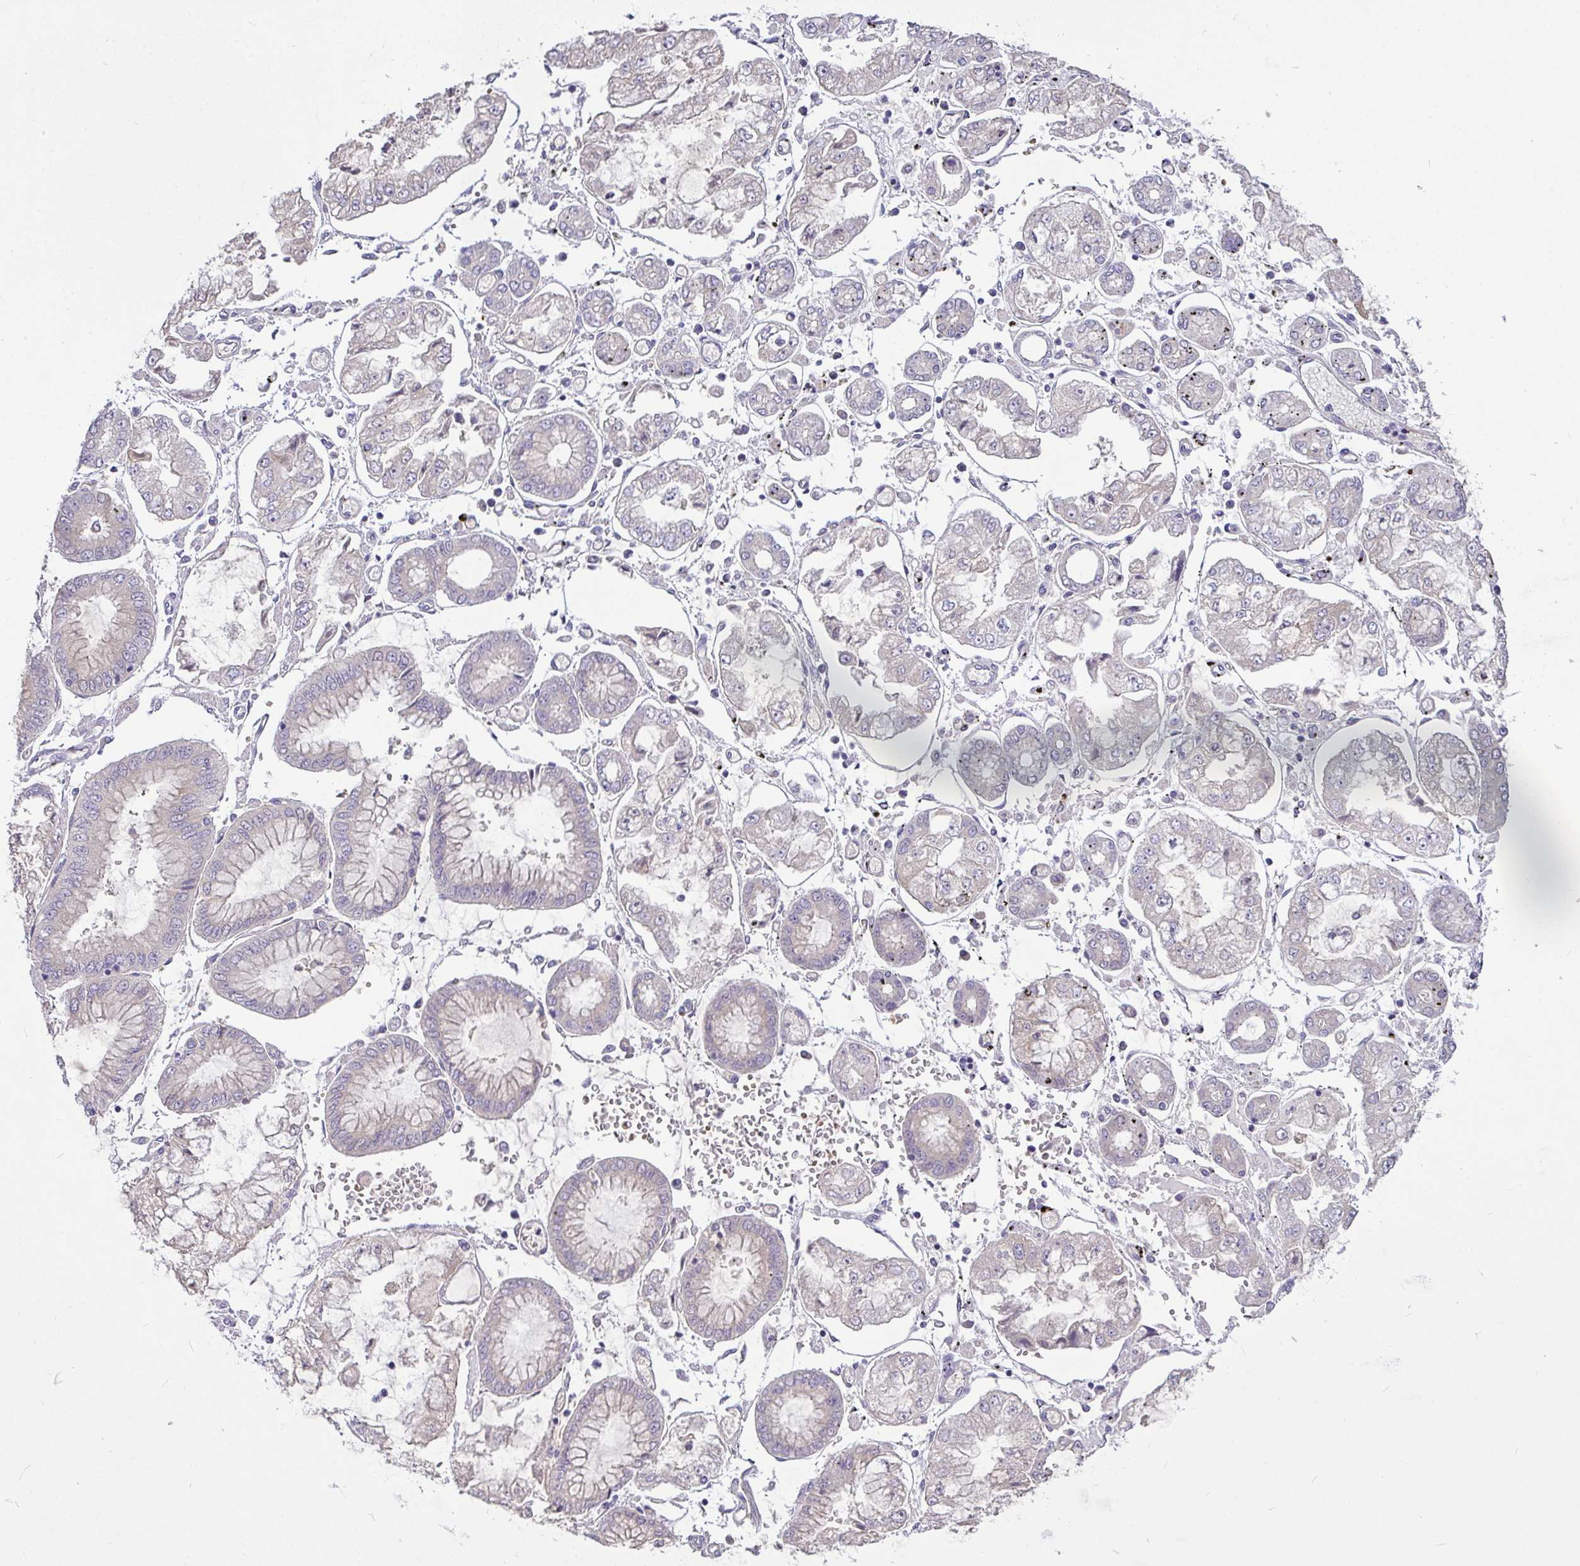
{"staining": {"intensity": "negative", "quantity": "none", "location": "none"}, "tissue": "stomach cancer", "cell_type": "Tumor cells", "image_type": "cancer", "snomed": [{"axis": "morphology", "description": "Adenocarcinoma, NOS"}, {"axis": "topography", "description": "Stomach"}], "caption": "Immunohistochemistry of human stomach cancer shows no expression in tumor cells.", "gene": "MOCS1", "patient": {"sex": "male", "age": 76}}